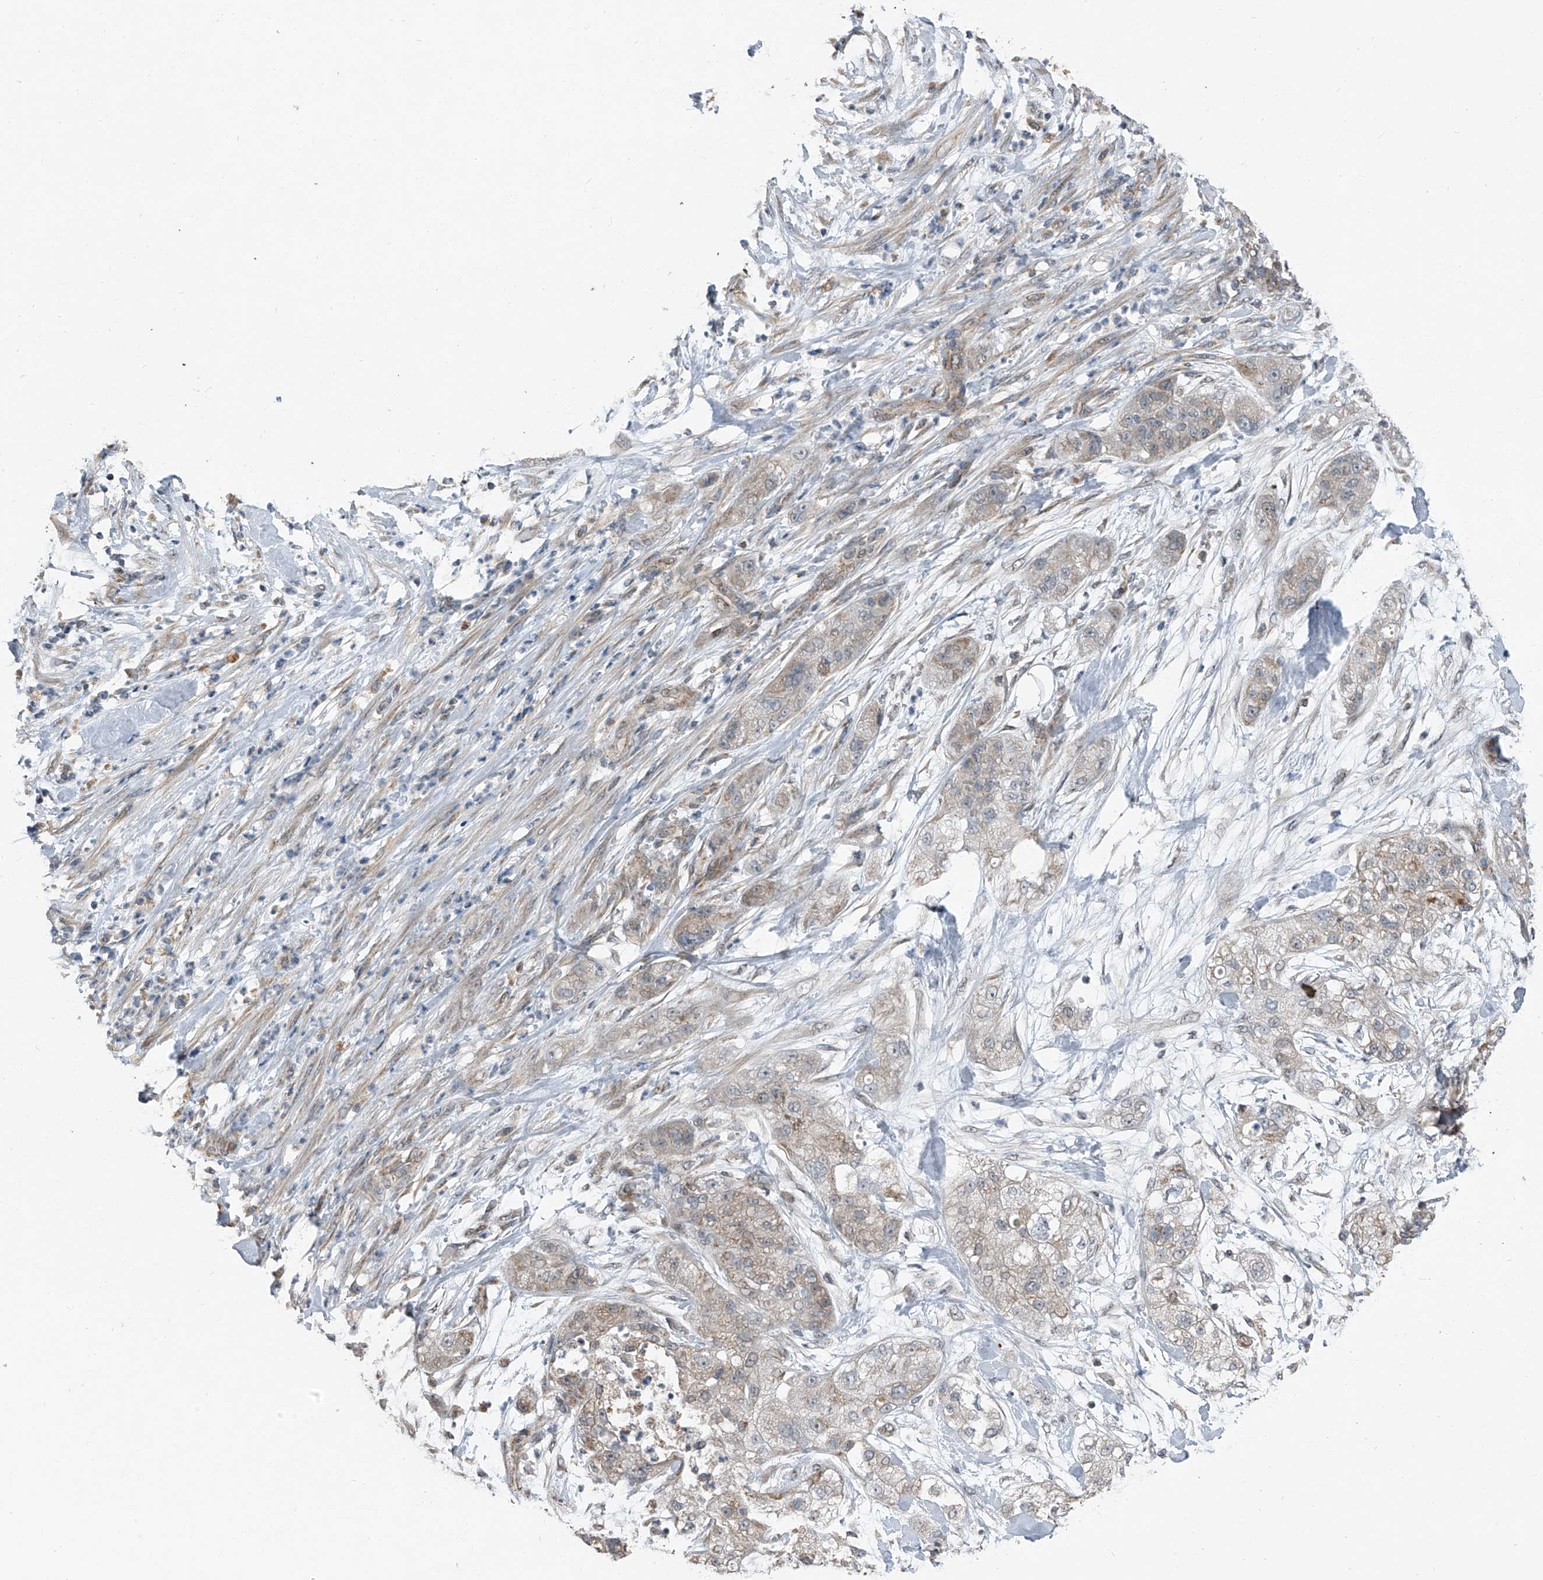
{"staining": {"intensity": "weak", "quantity": "25%-75%", "location": "cytoplasmic/membranous"}, "tissue": "pancreatic cancer", "cell_type": "Tumor cells", "image_type": "cancer", "snomed": [{"axis": "morphology", "description": "Adenocarcinoma, NOS"}, {"axis": "topography", "description": "Pancreas"}], "caption": "An image of human pancreatic cancer stained for a protein demonstrates weak cytoplasmic/membranous brown staining in tumor cells. Using DAB (3,3'-diaminobenzidine) (brown) and hematoxylin (blue) stains, captured at high magnification using brightfield microscopy.", "gene": "CHRNA7", "patient": {"sex": "female", "age": 78}}